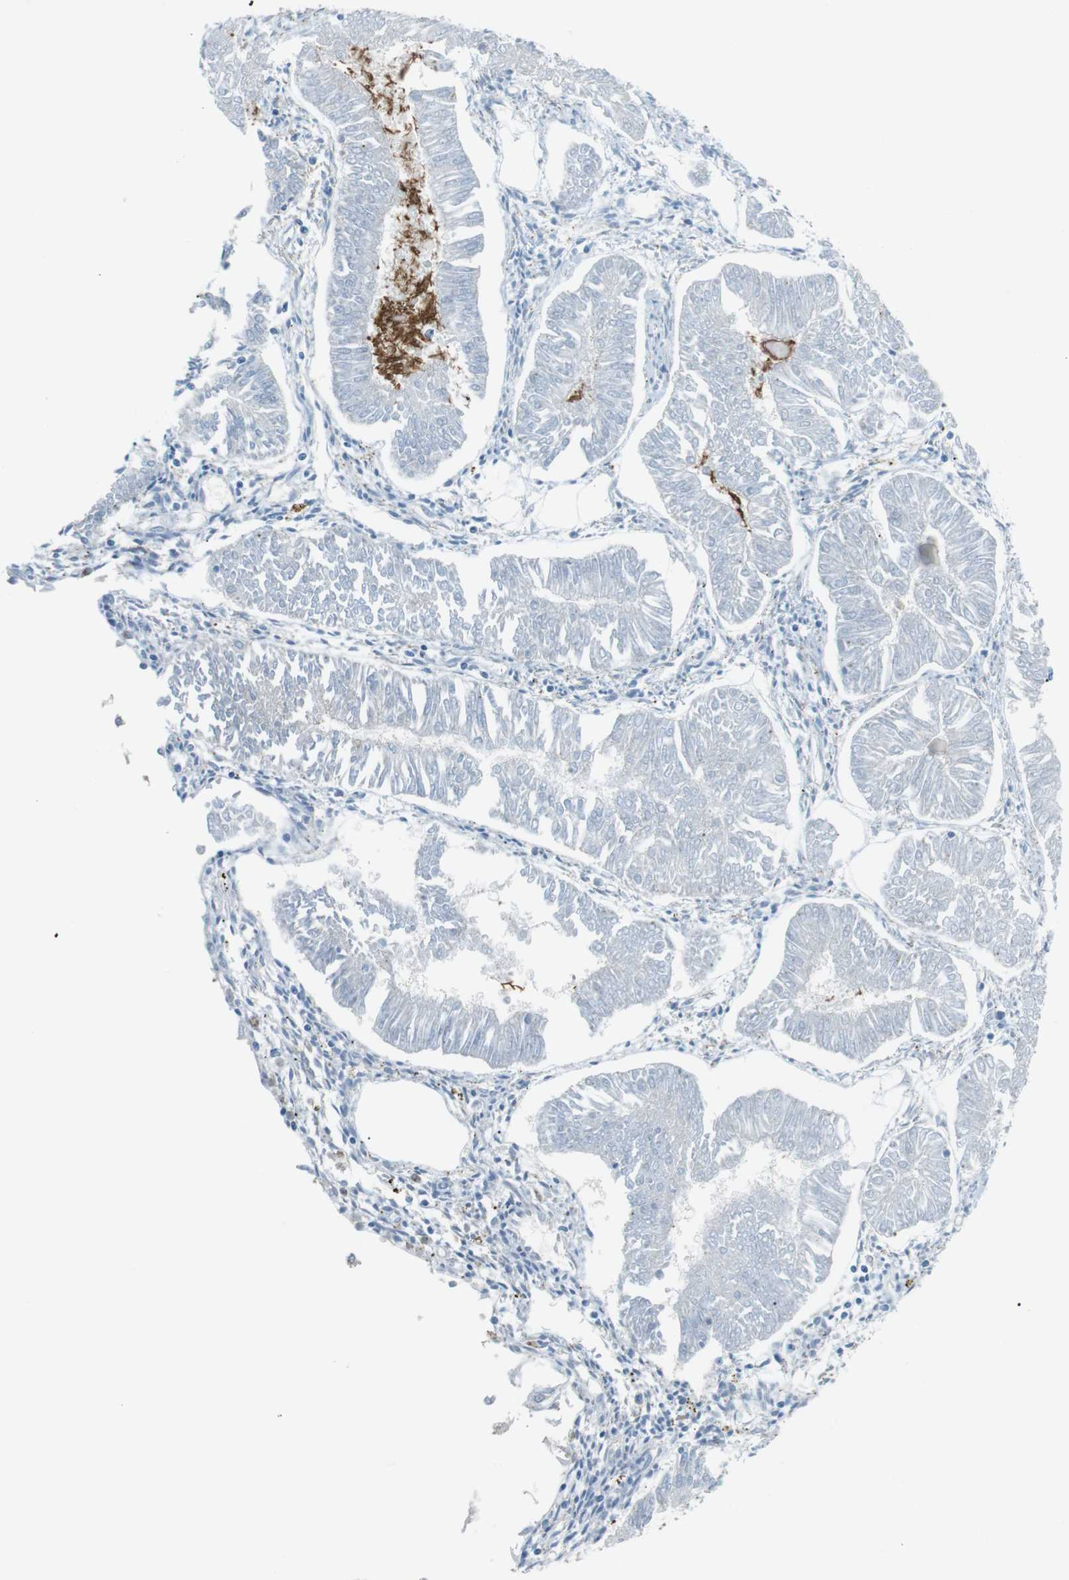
{"staining": {"intensity": "negative", "quantity": "none", "location": "none"}, "tissue": "endometrial cancer", "cell_type": "Tumor cells", "image_type": "cancer", "snomed": [{"axis": "morphology", "description": "Adenocarcinoma, NOS"}, {"axis": "topography", "description": "Endometrium"}], "caption": "An immunohistochemistry (IHC) image of endometrial cancer is shown. There is no staining in tumor cells of endometrial cancer.", "gene": "VAMP1", "patient": {"sex": "female", "age": 53}}